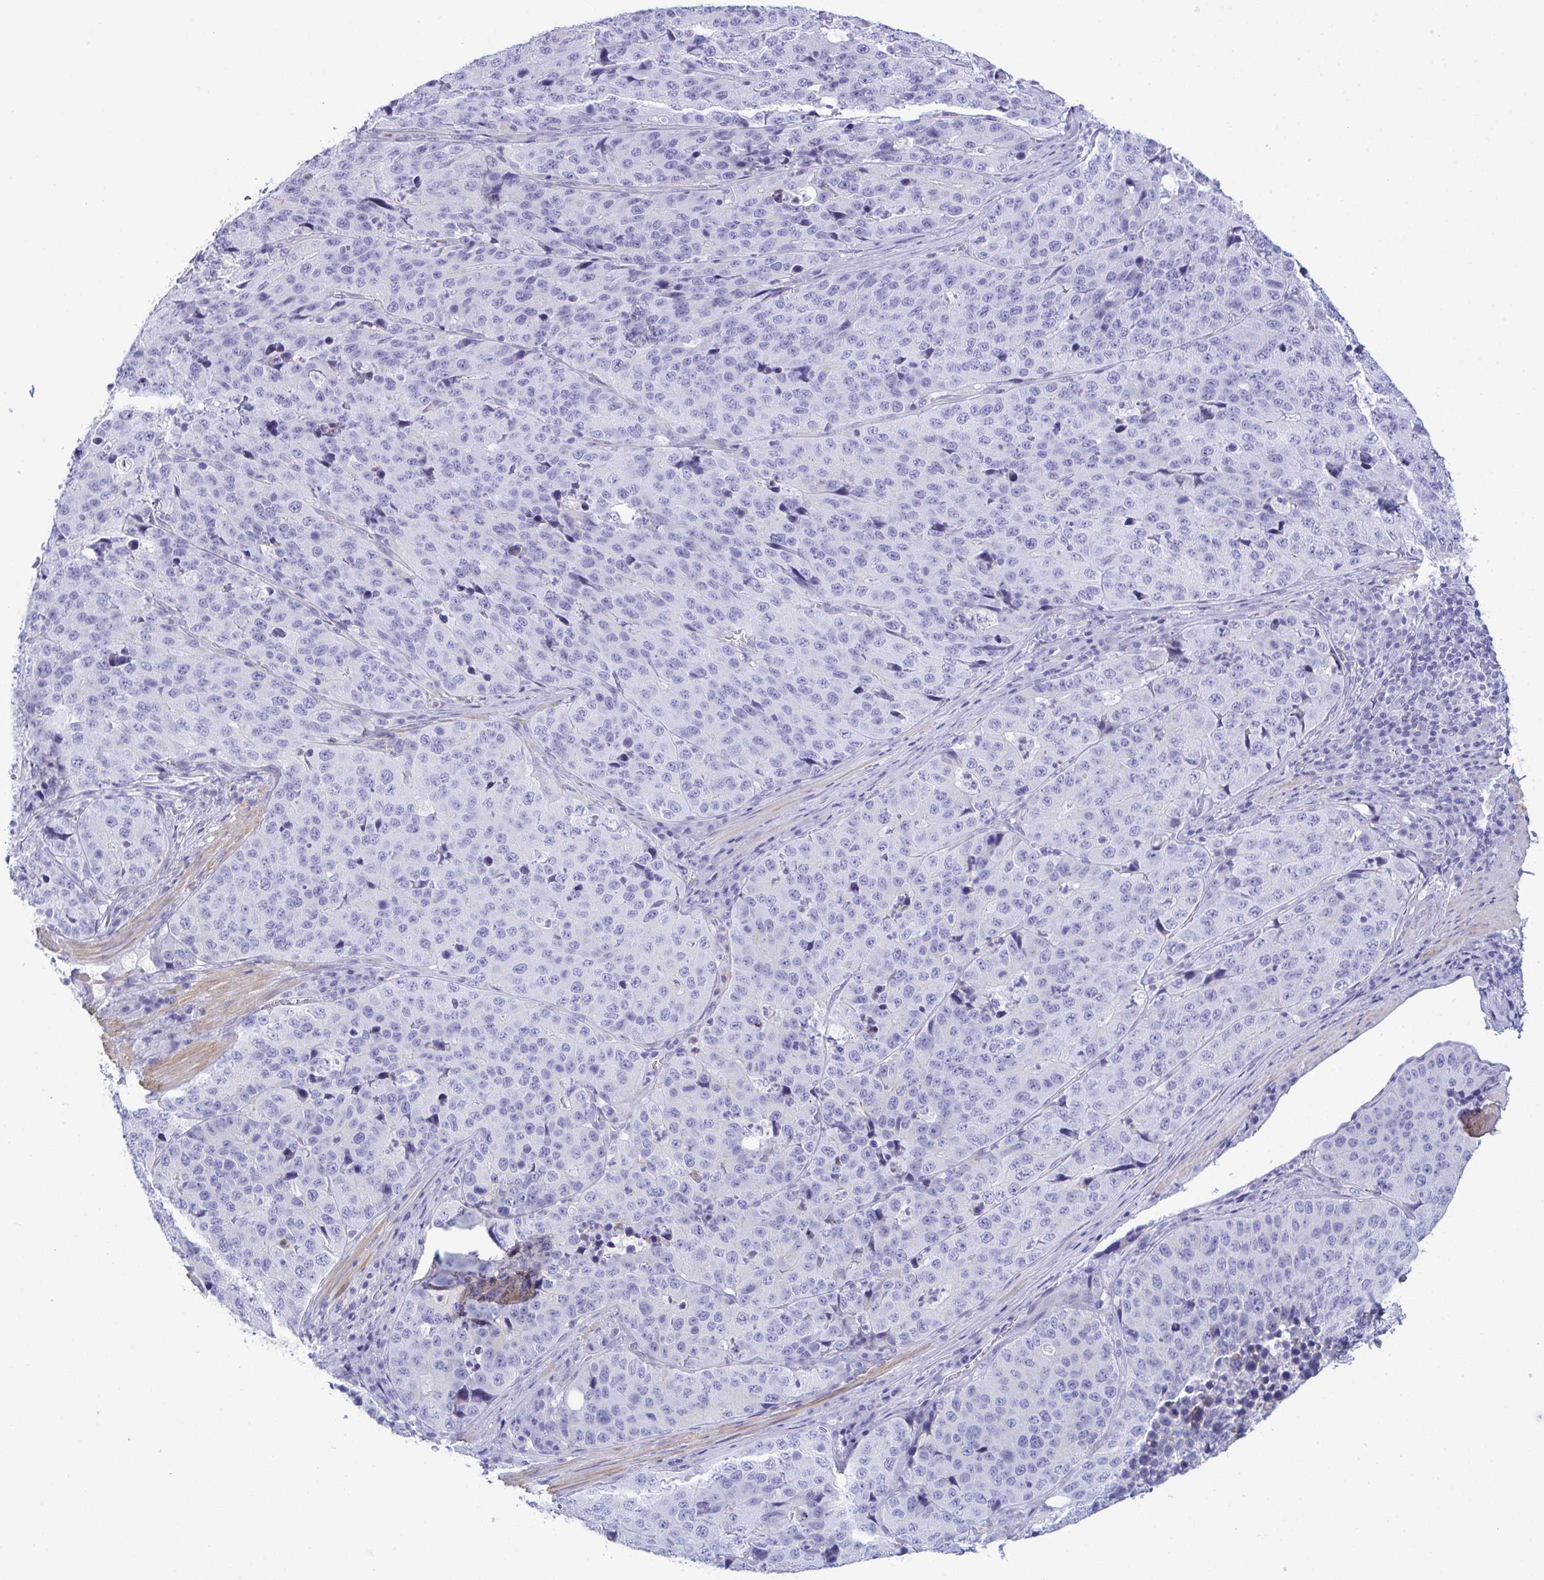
{"staining": {"intensity": "negative", "quantity": "none", "location": "none"}, "tissue": "stomach cancer", "cell_type": "Tumor cells", "image_type": "cancer", "snomed": [{"axis": "morphology", "description": "Adenocarcinoma, NOS"}, {"axis": "topography", "description": "Stomach"}], "caption": "This photomicrograph is of stomach cancer (adenocarcinoma) stained with IHC to label a protein in brown with the nuclei are counter-stained blue. There is no expression in tumor cells. (Immunohistochemistry (ihc), brightfield microscopy, high magnification).", "gene": "CEP170B", "patient": {"sex": "male", "age": 71}}